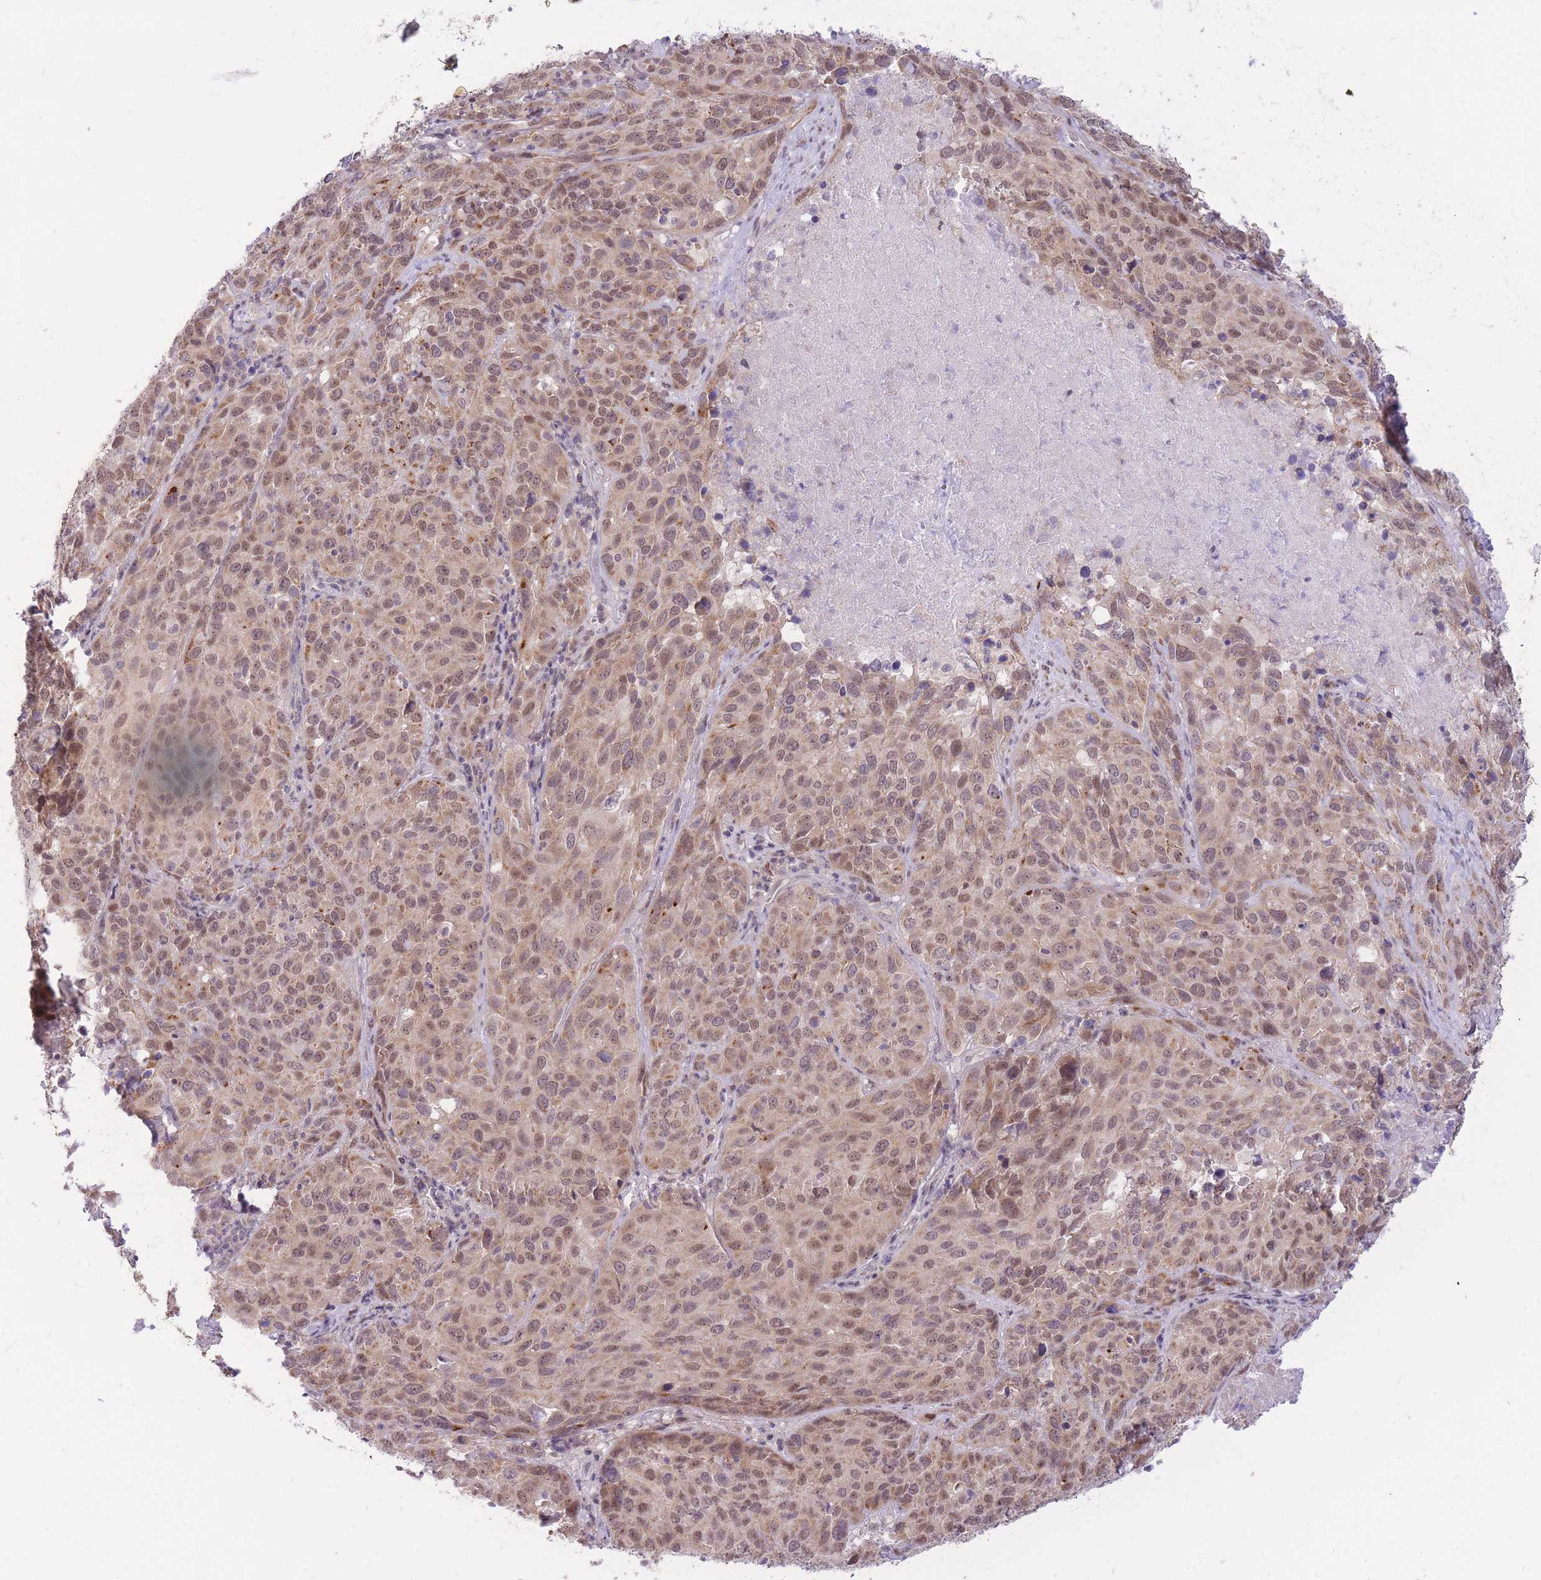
{"staining": {"intensity": "moderate", "quantity": ">75%", "location": "cytoplasmic/membranous,nuclear"}, "tissue": "cervical cancer", "cell_type": "Tumor cells", "image_type": "cancer", "snomed": [{"axis": "morphology", "description": "Squamous cell carcinoma, NOS"}, {"axis": "topography", "description": "Cervix"}], "caption": "Immunohistochemistry of squamous cell carcinoma (cervical) shows medium levels of moderate cytoplasmic/membranous and nuclear expression in about >75% of tumor cells. The protein of interest is shown in brown color, while the nuclei are stained blue.", "gene": "MINDY2", "patient": {"sex": "female", "age": 51}}